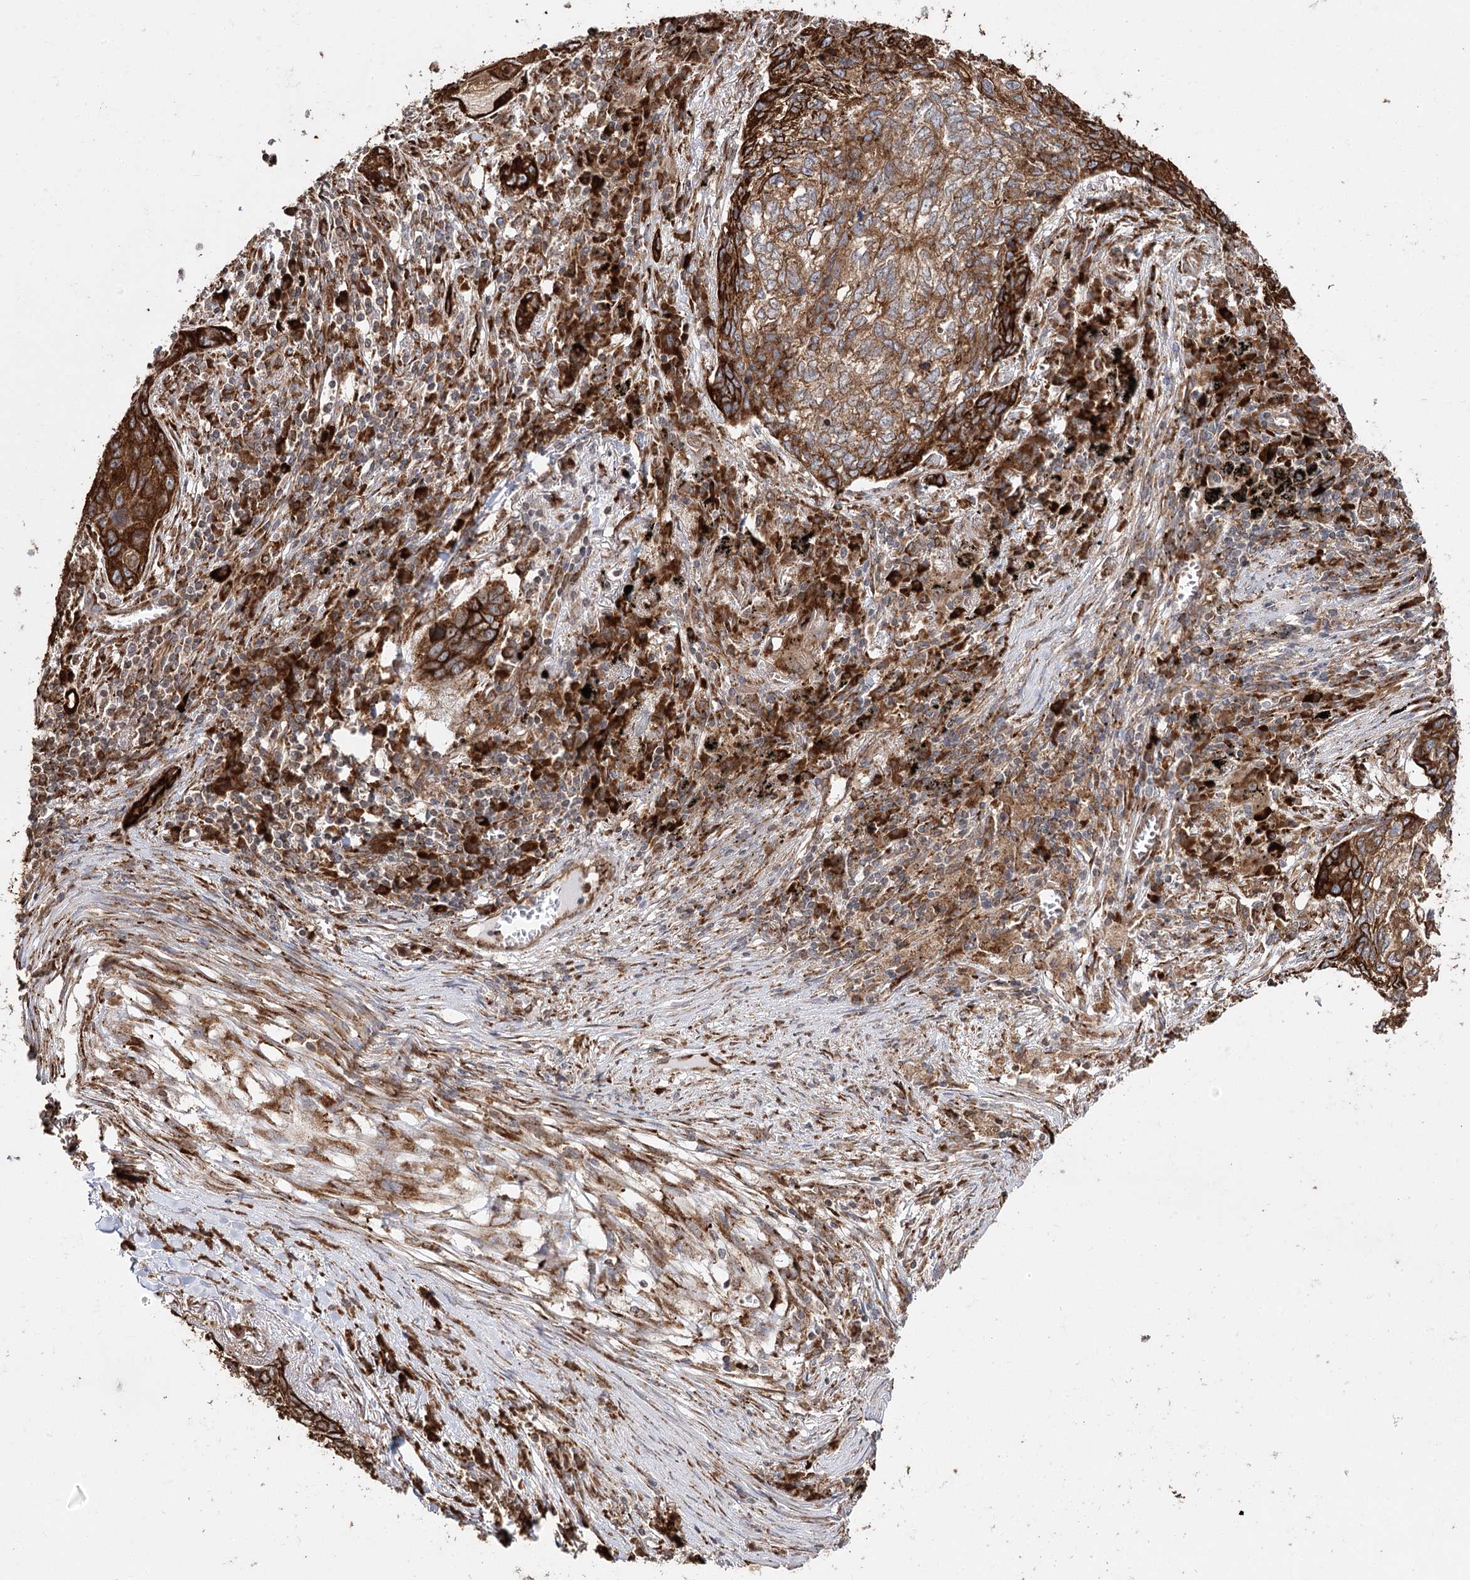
{"staining": {"intensity": "strong", "quantity": ">75%", "location": "cytoplasmic/membranous"}, "tissue": "lung cancer", "cell_type": "Tumor cells", "image_type": "cancer", "snomed": [{"axis": "morphology", "description": "Squamous cell carcinoma, NOS"}, {"axis": "topography", "description": "Lung"}], "caption": "Lung cancer stained for a protein (brown) reveals strong cytoplasmic/membranous positive positivity in about >75% of tumor cells.", "gene": "DNAJB14", "patient": {"sex": "female", "age": 63}}